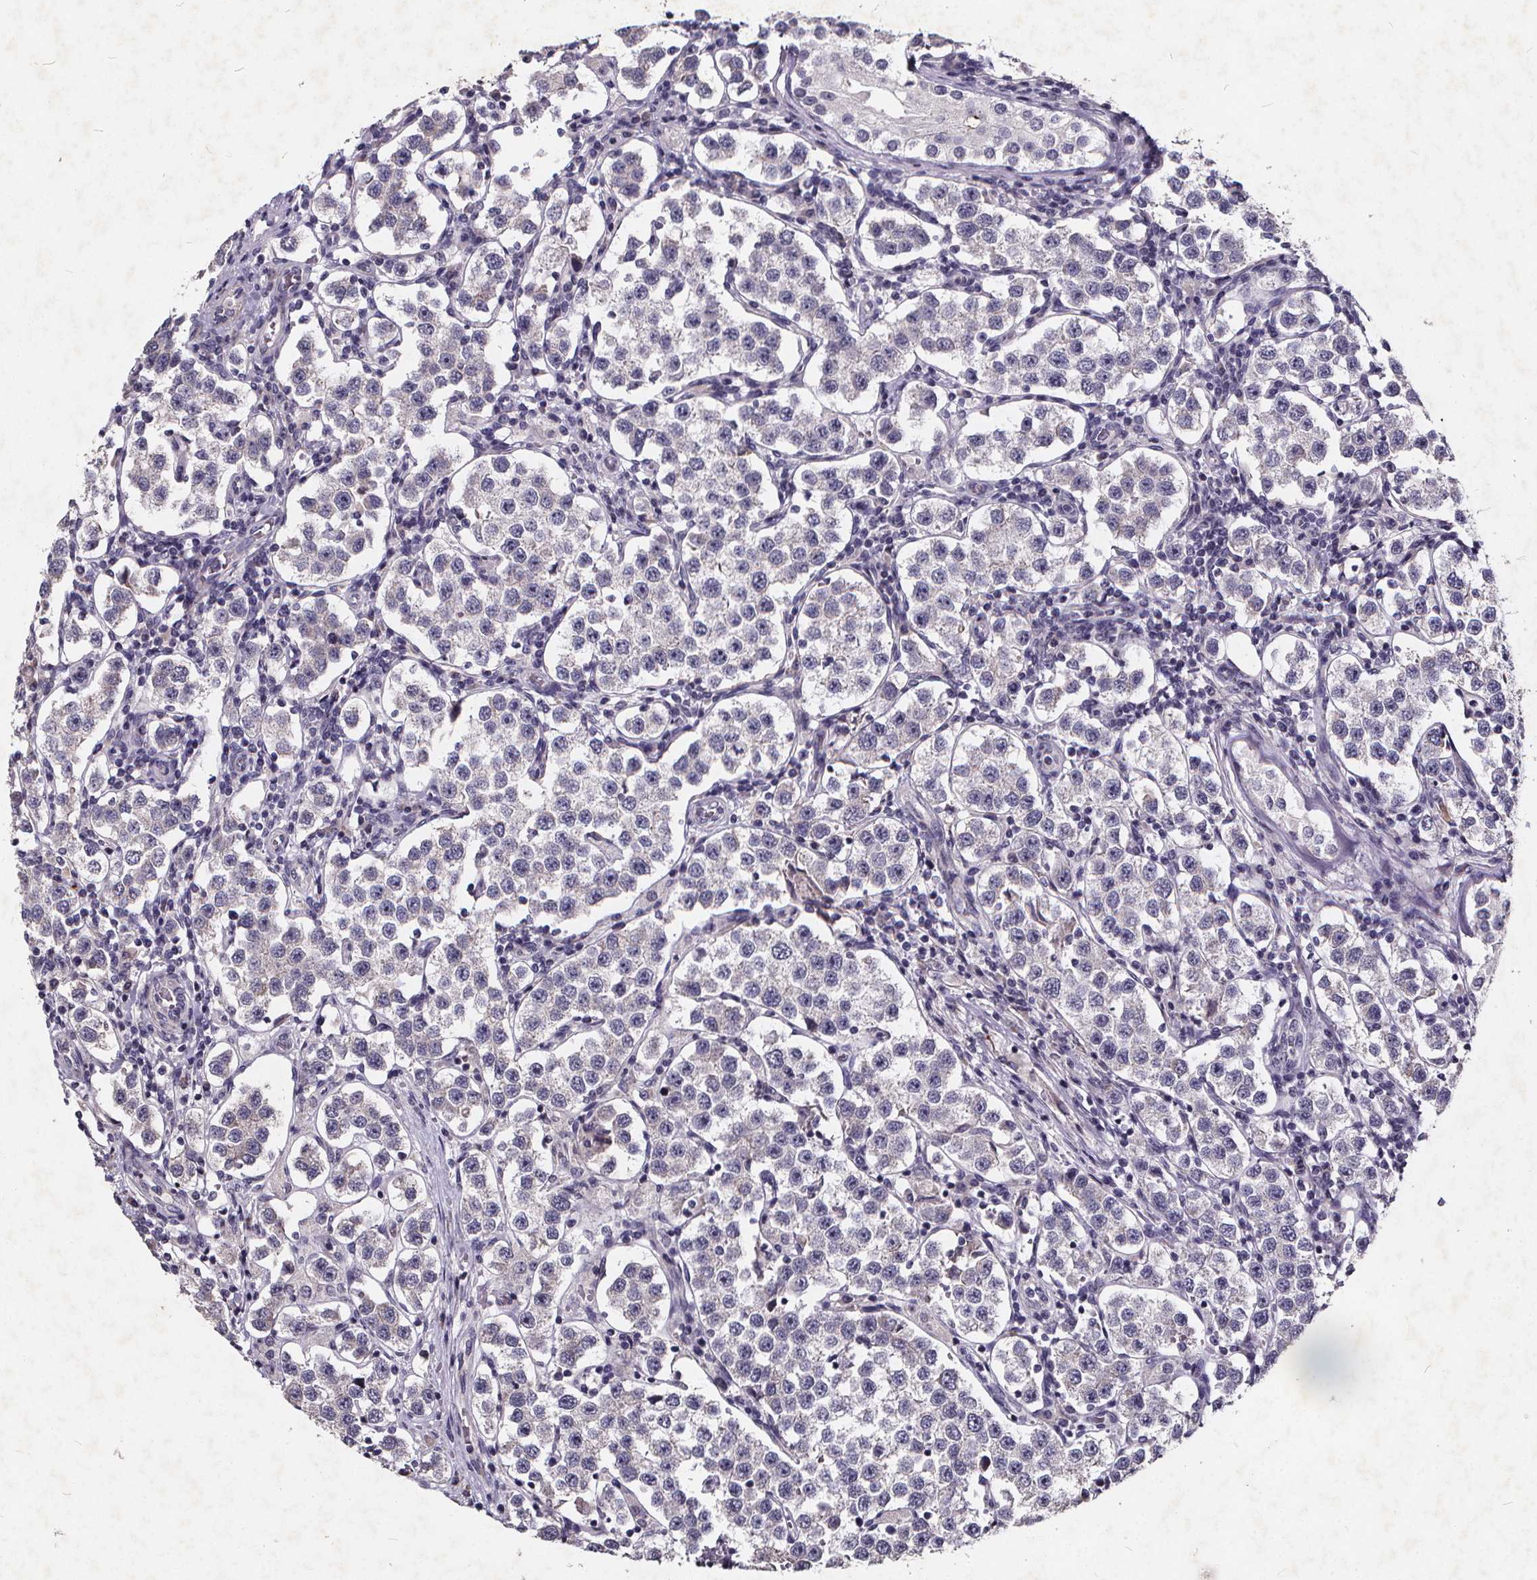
{"staining": {"intensity": "negative", "quantity": "none", "location": "none"}, "tissue": "testis cancer", "cell_type": "Tumor cells", "image_type": "cancer", "snomed": [{"axis": "morphology", "description": "Seminoma, NOS"}, {"axis": "topography", "description": "Testis"}], "caption": "This is an IHC micrograph of human seminoma (testis). There is no positivity in tumor cells.", "gene": "TSPAN14", "patient": {"sex": "male", "age": 37}}